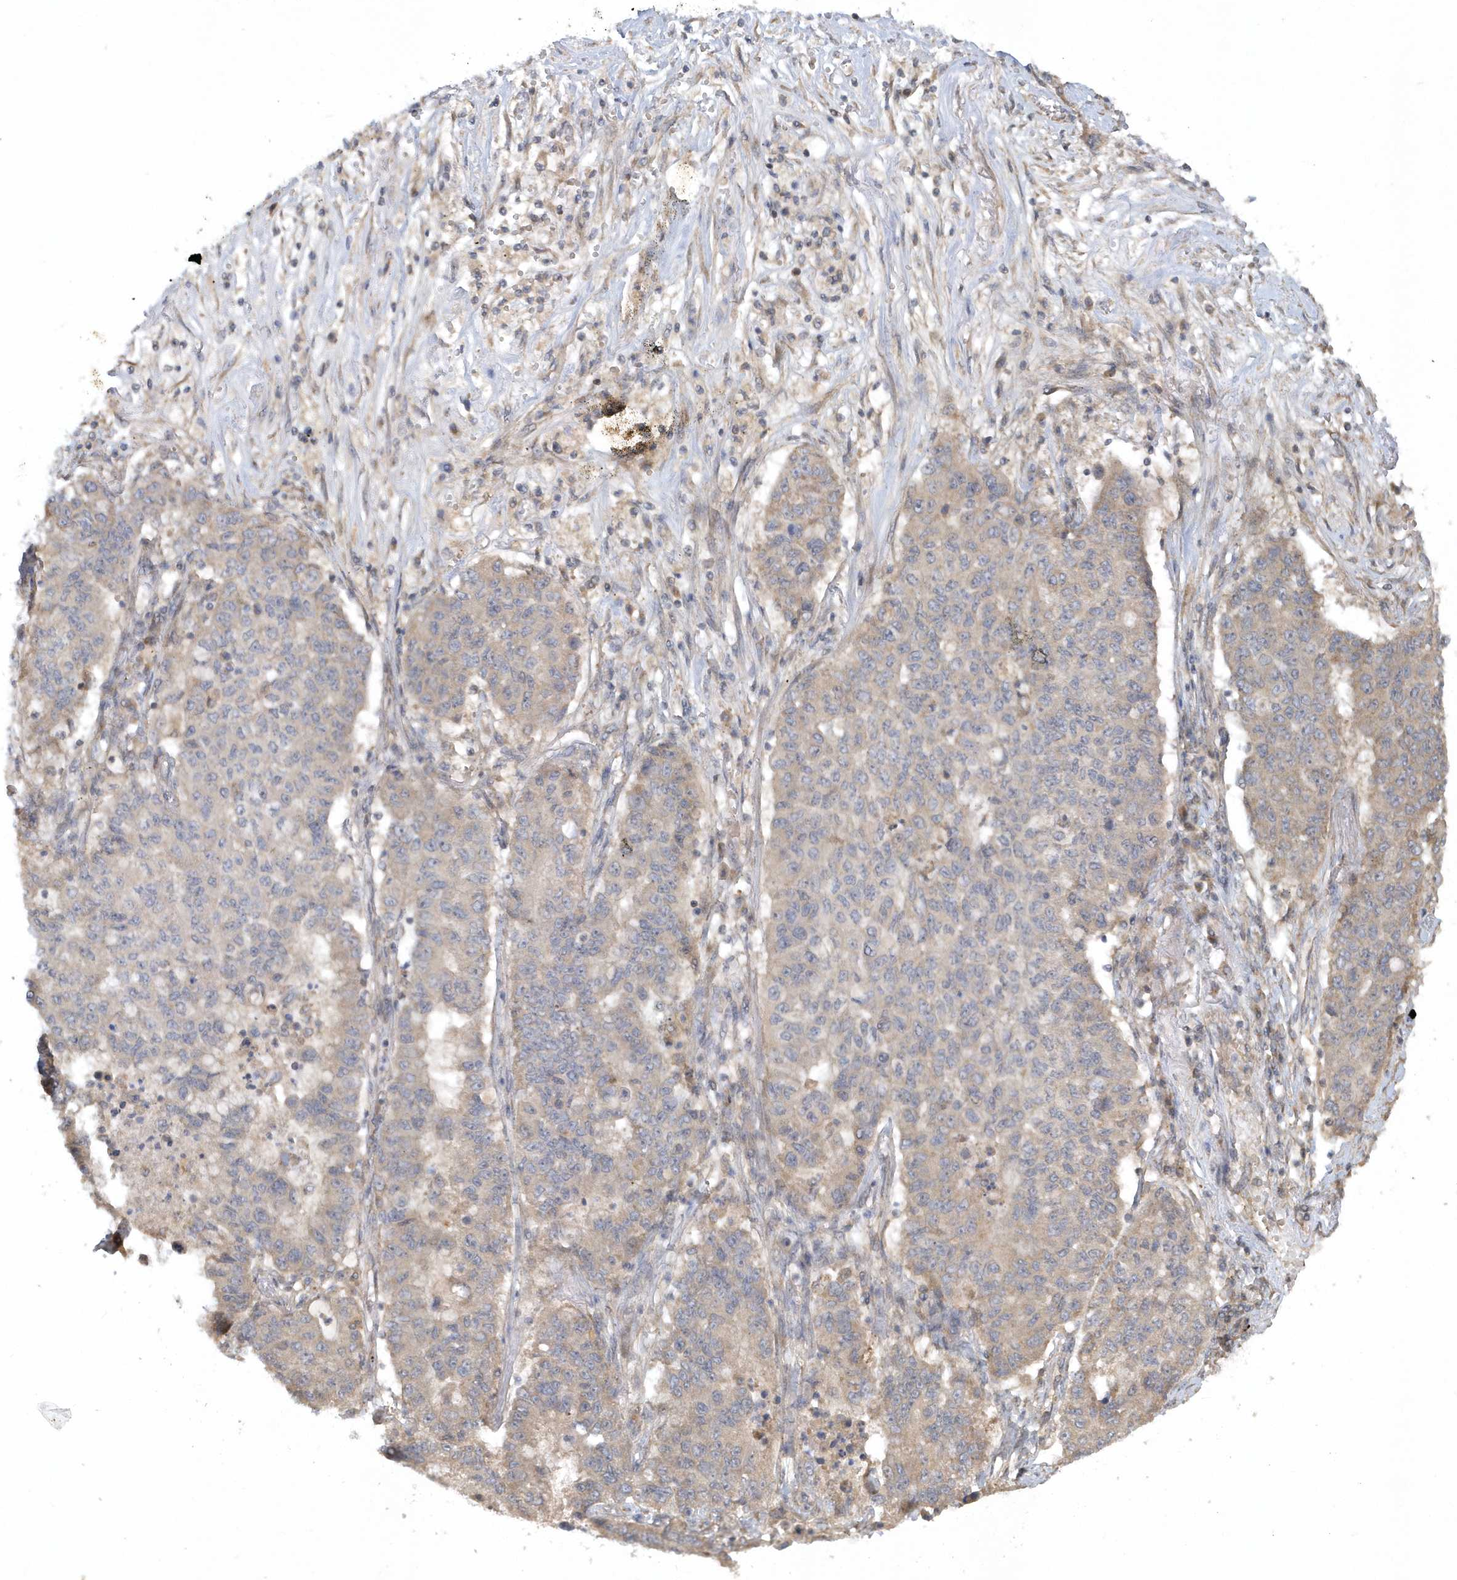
{"staining": {"intensity": "negative", "quantity": "none", "location": "none"}, "tissue": "lung cancer", "cell_type": "Tumor cells", "image_type": "cancer", "snomed": [{"axis": "morphology", "description": "Squamous cell carcinoma, NOS"}, {"axis": "topography", "description": "Lung"}], "caption": "This is an immunohistochemistry (IHC) image of human lung cancer. There is no expression in tumor cells.", "gene": "THG1L", "patient": {"sex": "male", "age": 74}}